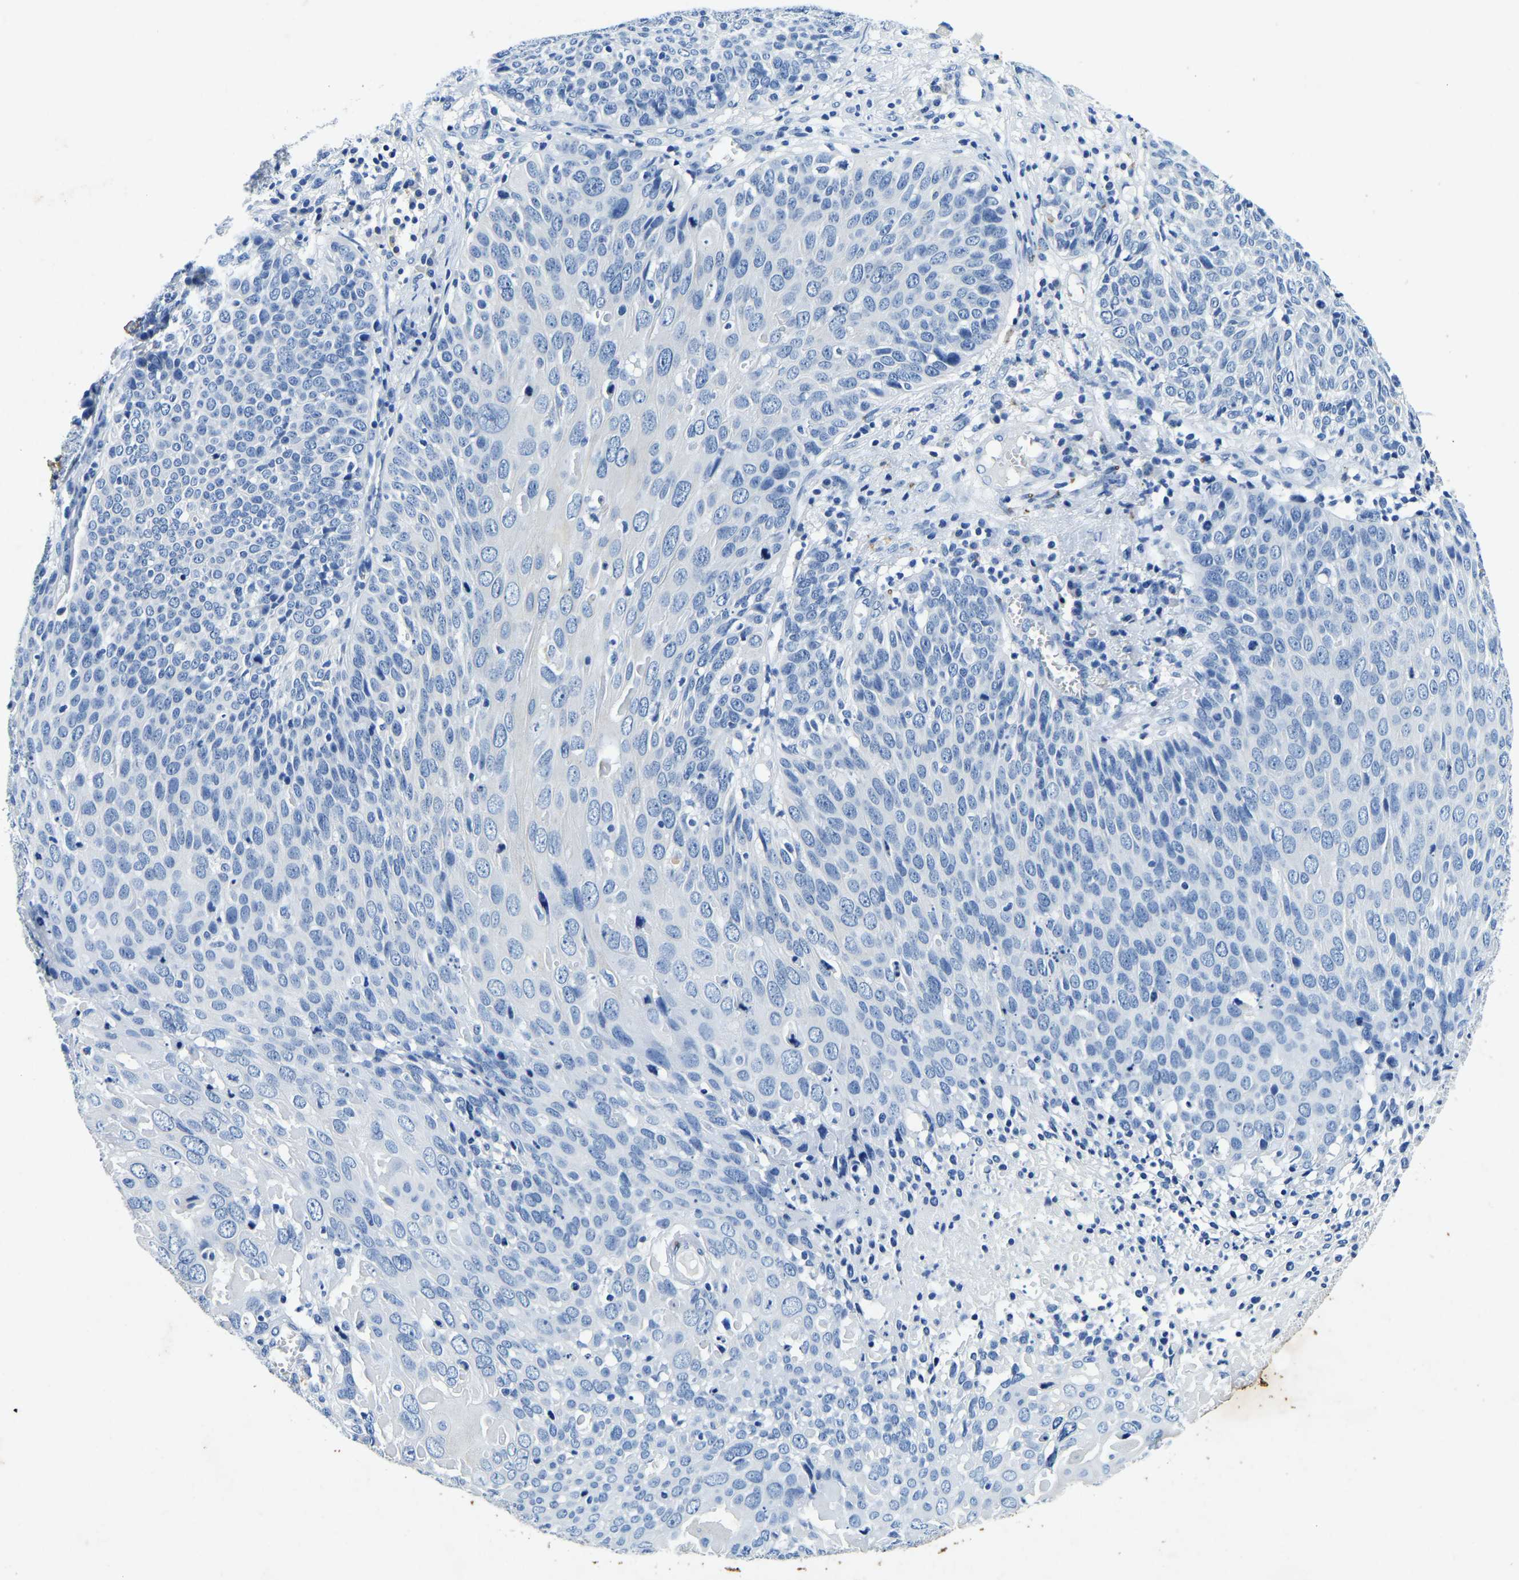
{"staining": {"intensity": "negative", "quantity": "none", "location": "none"}, "tissue": "cervical cancer", "cell_type": "Tumor cells", "image_type": "cancer", "snomed": [{"axis": "morphology", "description": "Squamous cell carcinoma, NOS"}, {"axis": "topography", "description": "Cervix"}], "caption": "Immunohistochemistry (IHC) of cervical cancer (squamous cell carcinoma) reveals no expression in tumor cells.", "gene": "UBN2", "patient": {"sex": "female", "age": 74}}